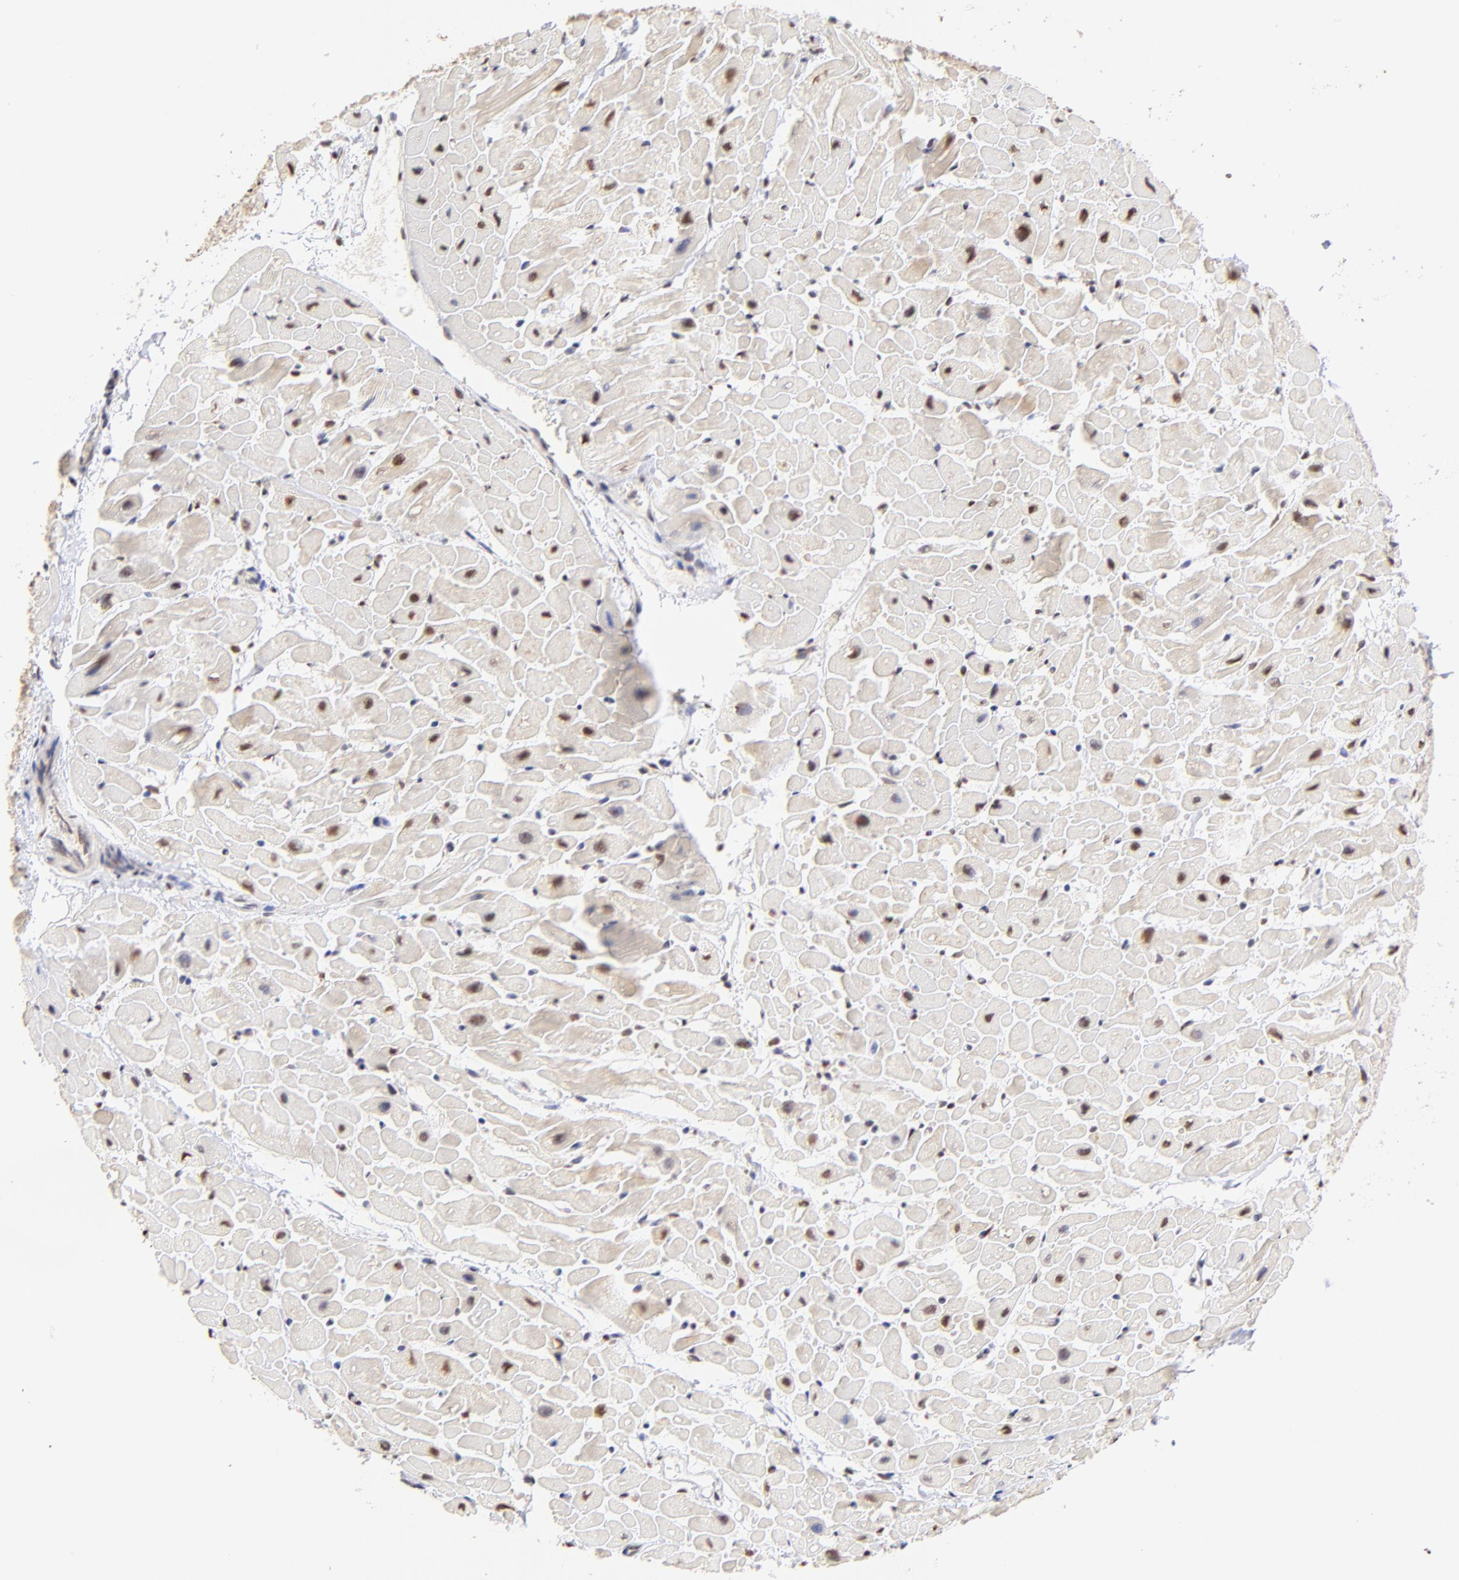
{"staining": {"intensity": "weak", "quantity": "25%-75%", "location": "nuclear"}, "tissue": "heart muscle", "cell_type": "Cardiomyocytes", "image_type": "normal", "snomed": [{"axis": "morphology", "description": "Normal tissue, NOS"}, {"axis": "topography", "description": "Heart"}], "caption": "This photomicrograph reveals immunohistochemistry (IHC) staining of unremarkable heart muscle, with low weak nuclear expression in approximately 25%-75% of cardiomyocytes.", "gene": "ZNF670", "patient": {"sex": "male", "age": 45}}